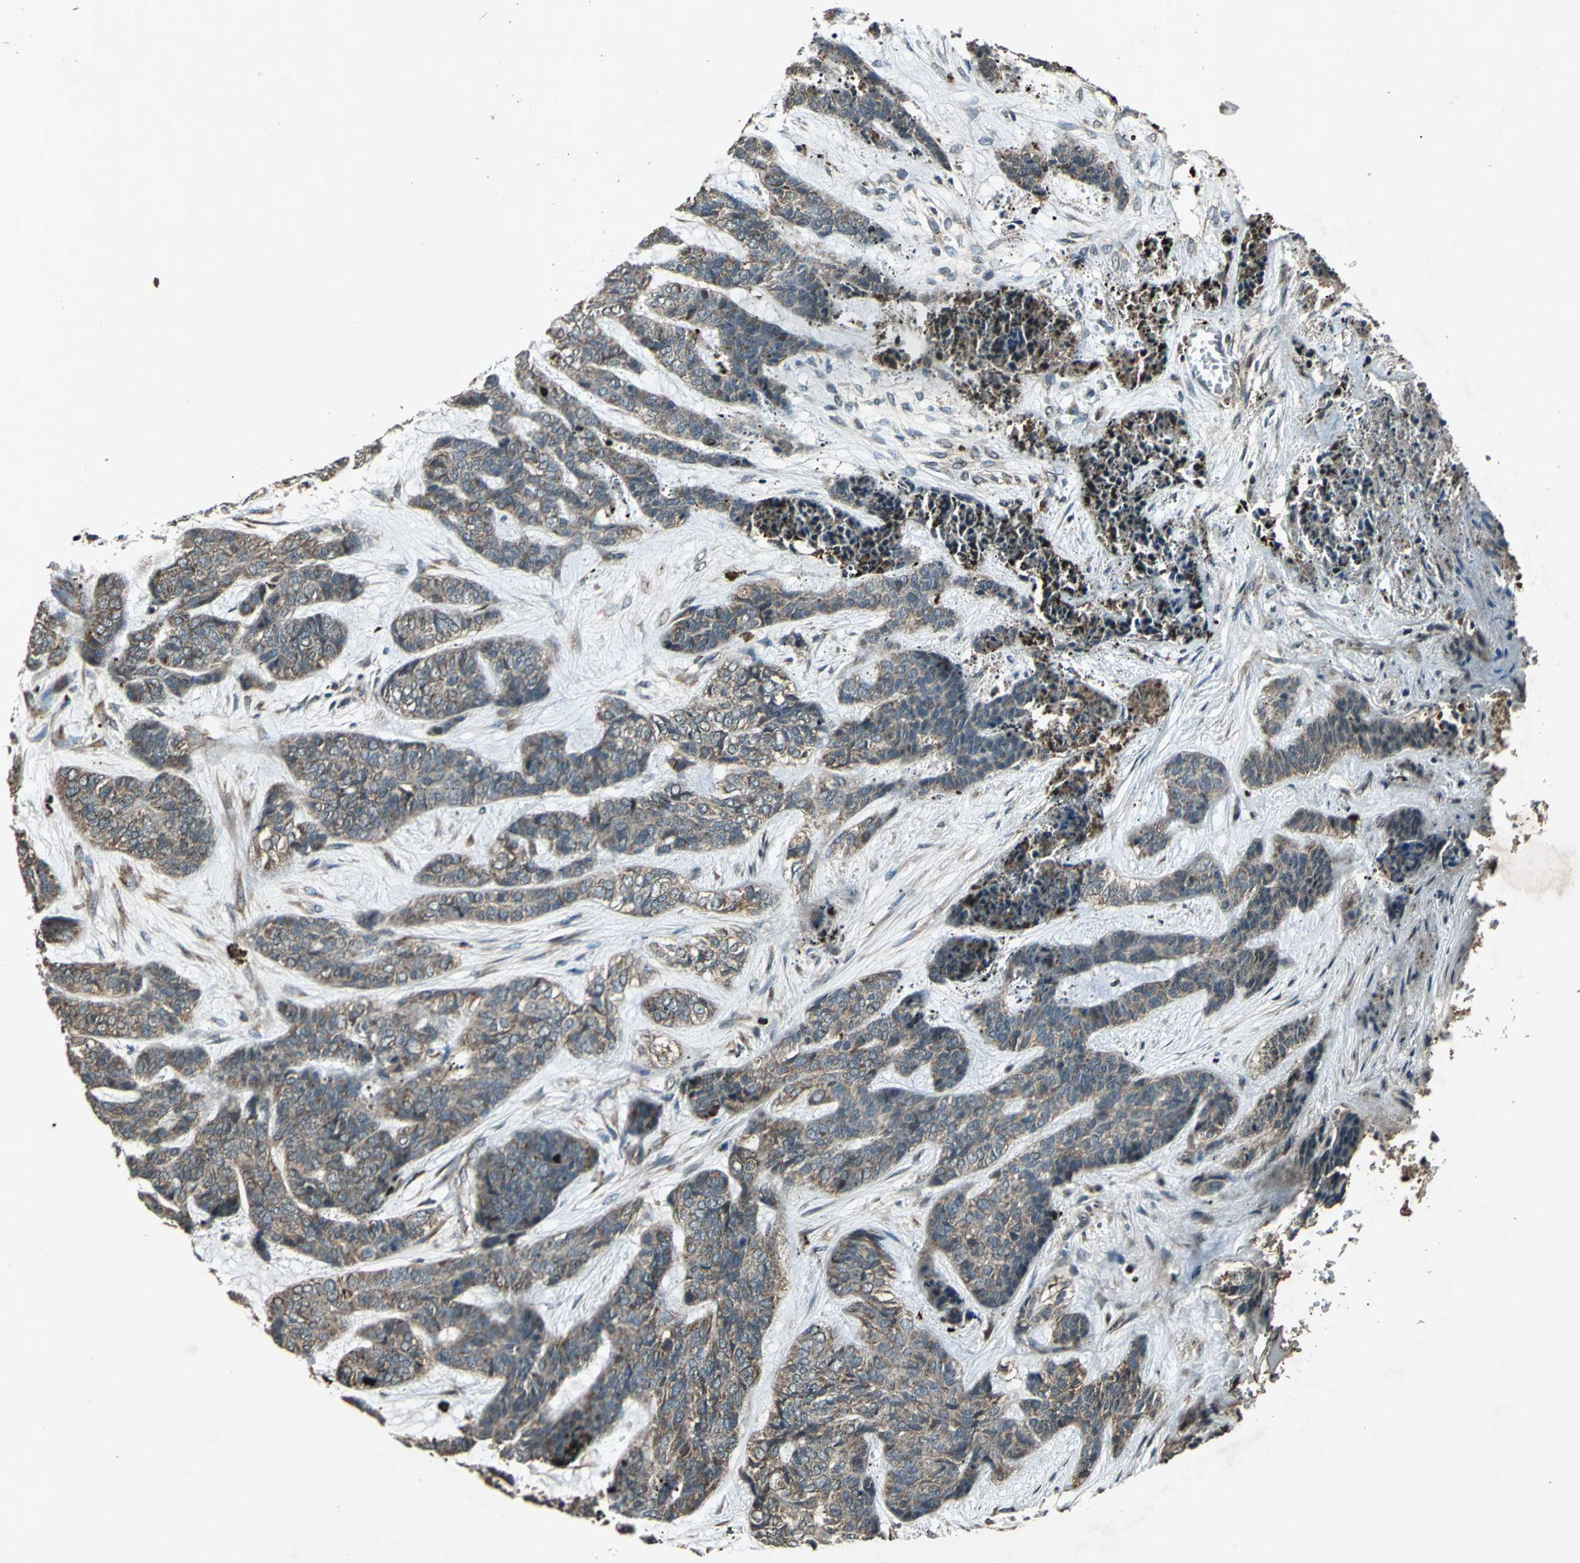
{"staining": {"intensity": "moderate", "quantity": ">75%", "location": "cytoplasmic/membranous"}, "tissue": "skin cancer", "cell_type": "Tumor cells", "image_type": "cancer", "snomed": [{"axis": "morphology", "description": "Basal cell carcinoma"}, {"axis": "topography", "description": "Skin"}], "caption": "An immunohistochemistry histopathology image of neoplastic tissue is shown. Protein staining in brown highlights moderate cytoplasmic/membranous positivity in skin basal cell carcinoma within tumor cells.", "gene": "SEPTIN4", "patient": {"sex": "female", "age": 64}}